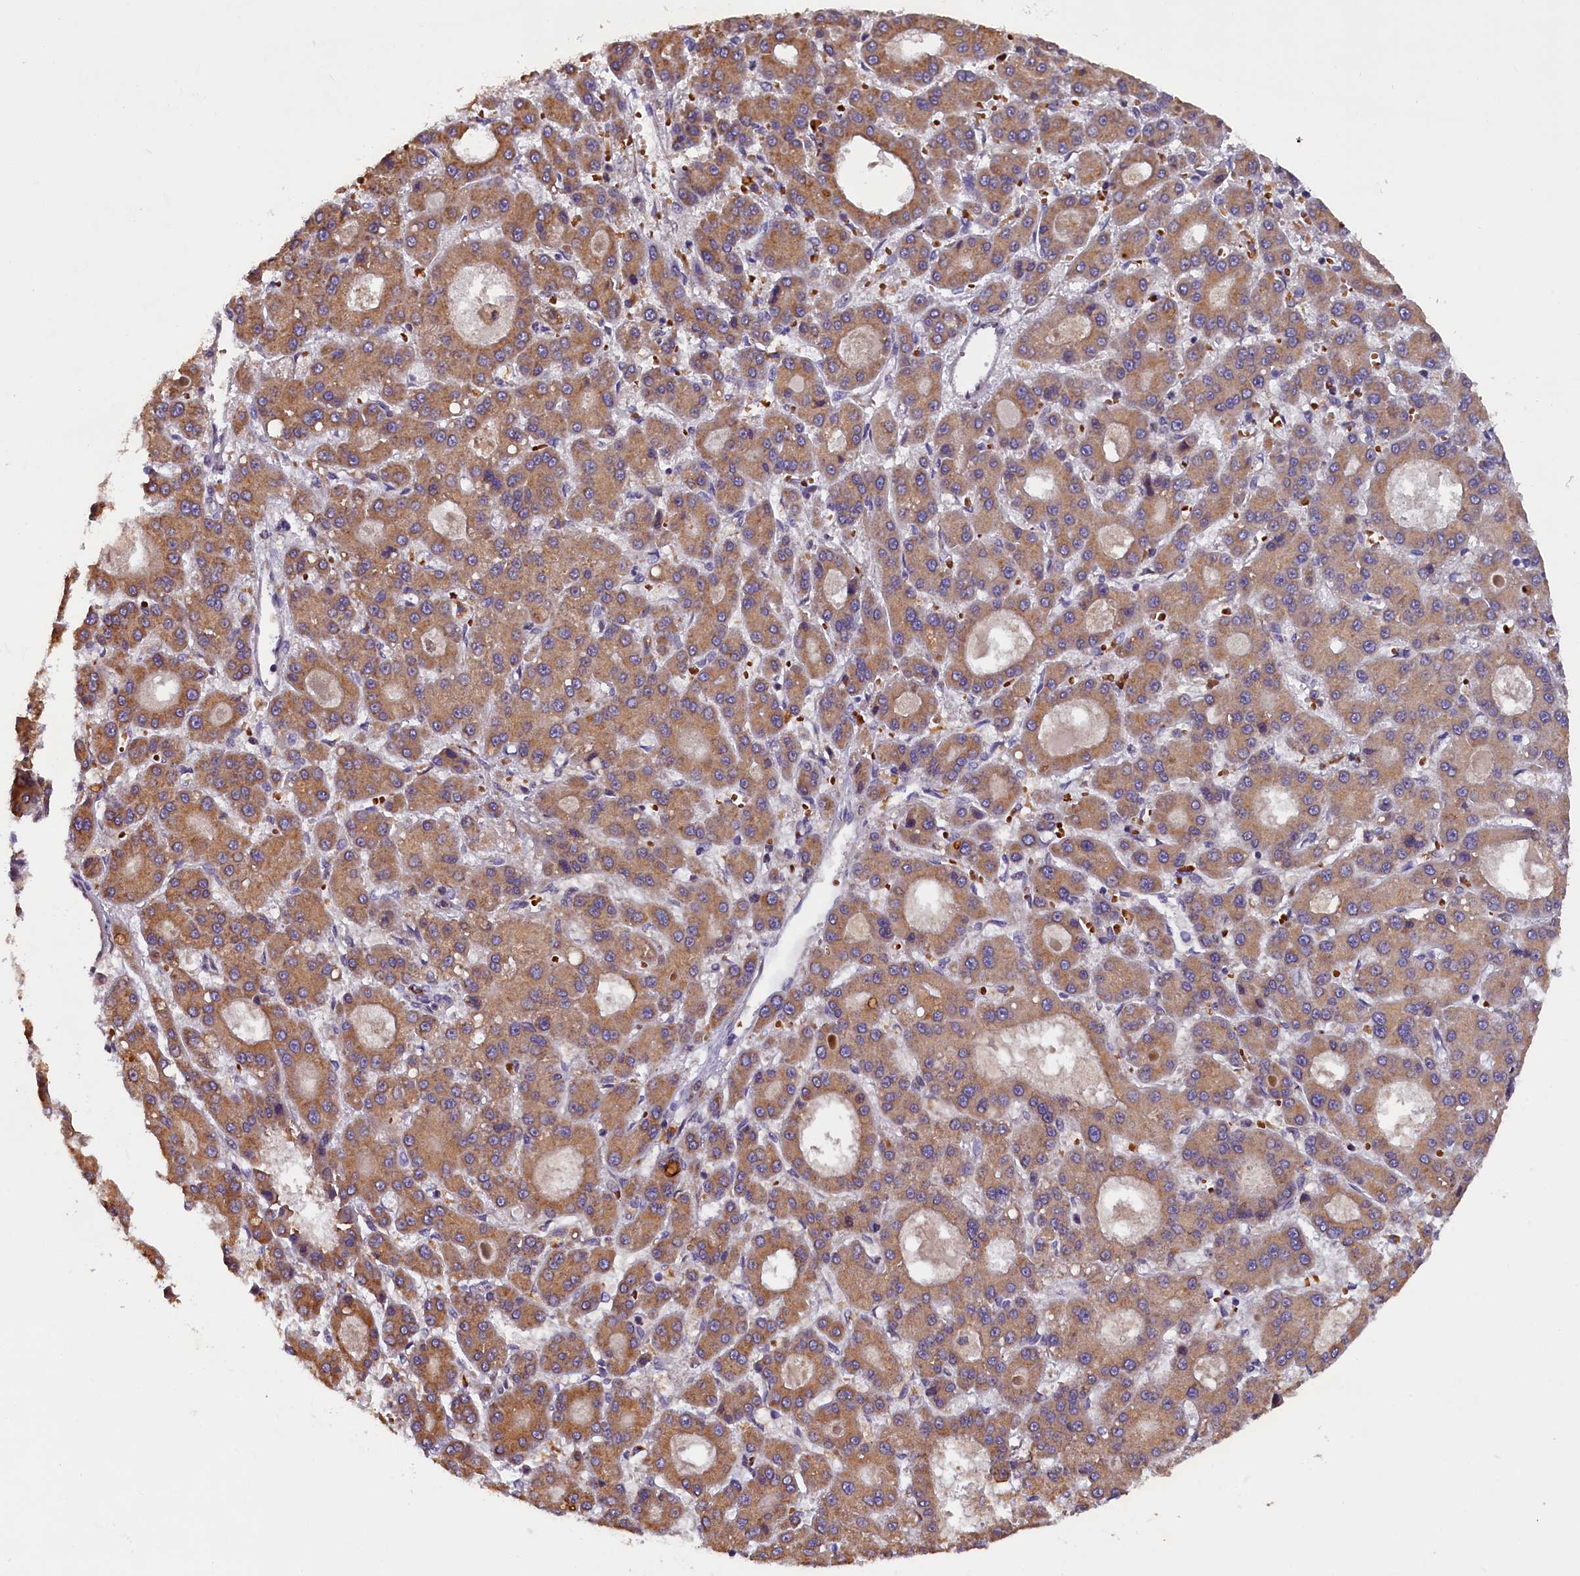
{"staining": {"intensity": "moderate", "quantity": ">75%", "location": "cytoplasmic/membranous"}, "tissue": "liver cancer", "cell_type": "Tumor cells", "image_type": "cancer", "snomed": [{"axis": "morphology", "description": "Carcinoma, Hepatocellular, NOS"}, {"axis": "topography", "description": "Liver"}], "caption": "A brown stain shows moderate cytoplasmic/membranous positivity of a protein in human liver cancer (hepatocellular carcinoma) tumor cells.", "gene": "CCDC9B", "patient": {"sex": "male", "age": 70}}